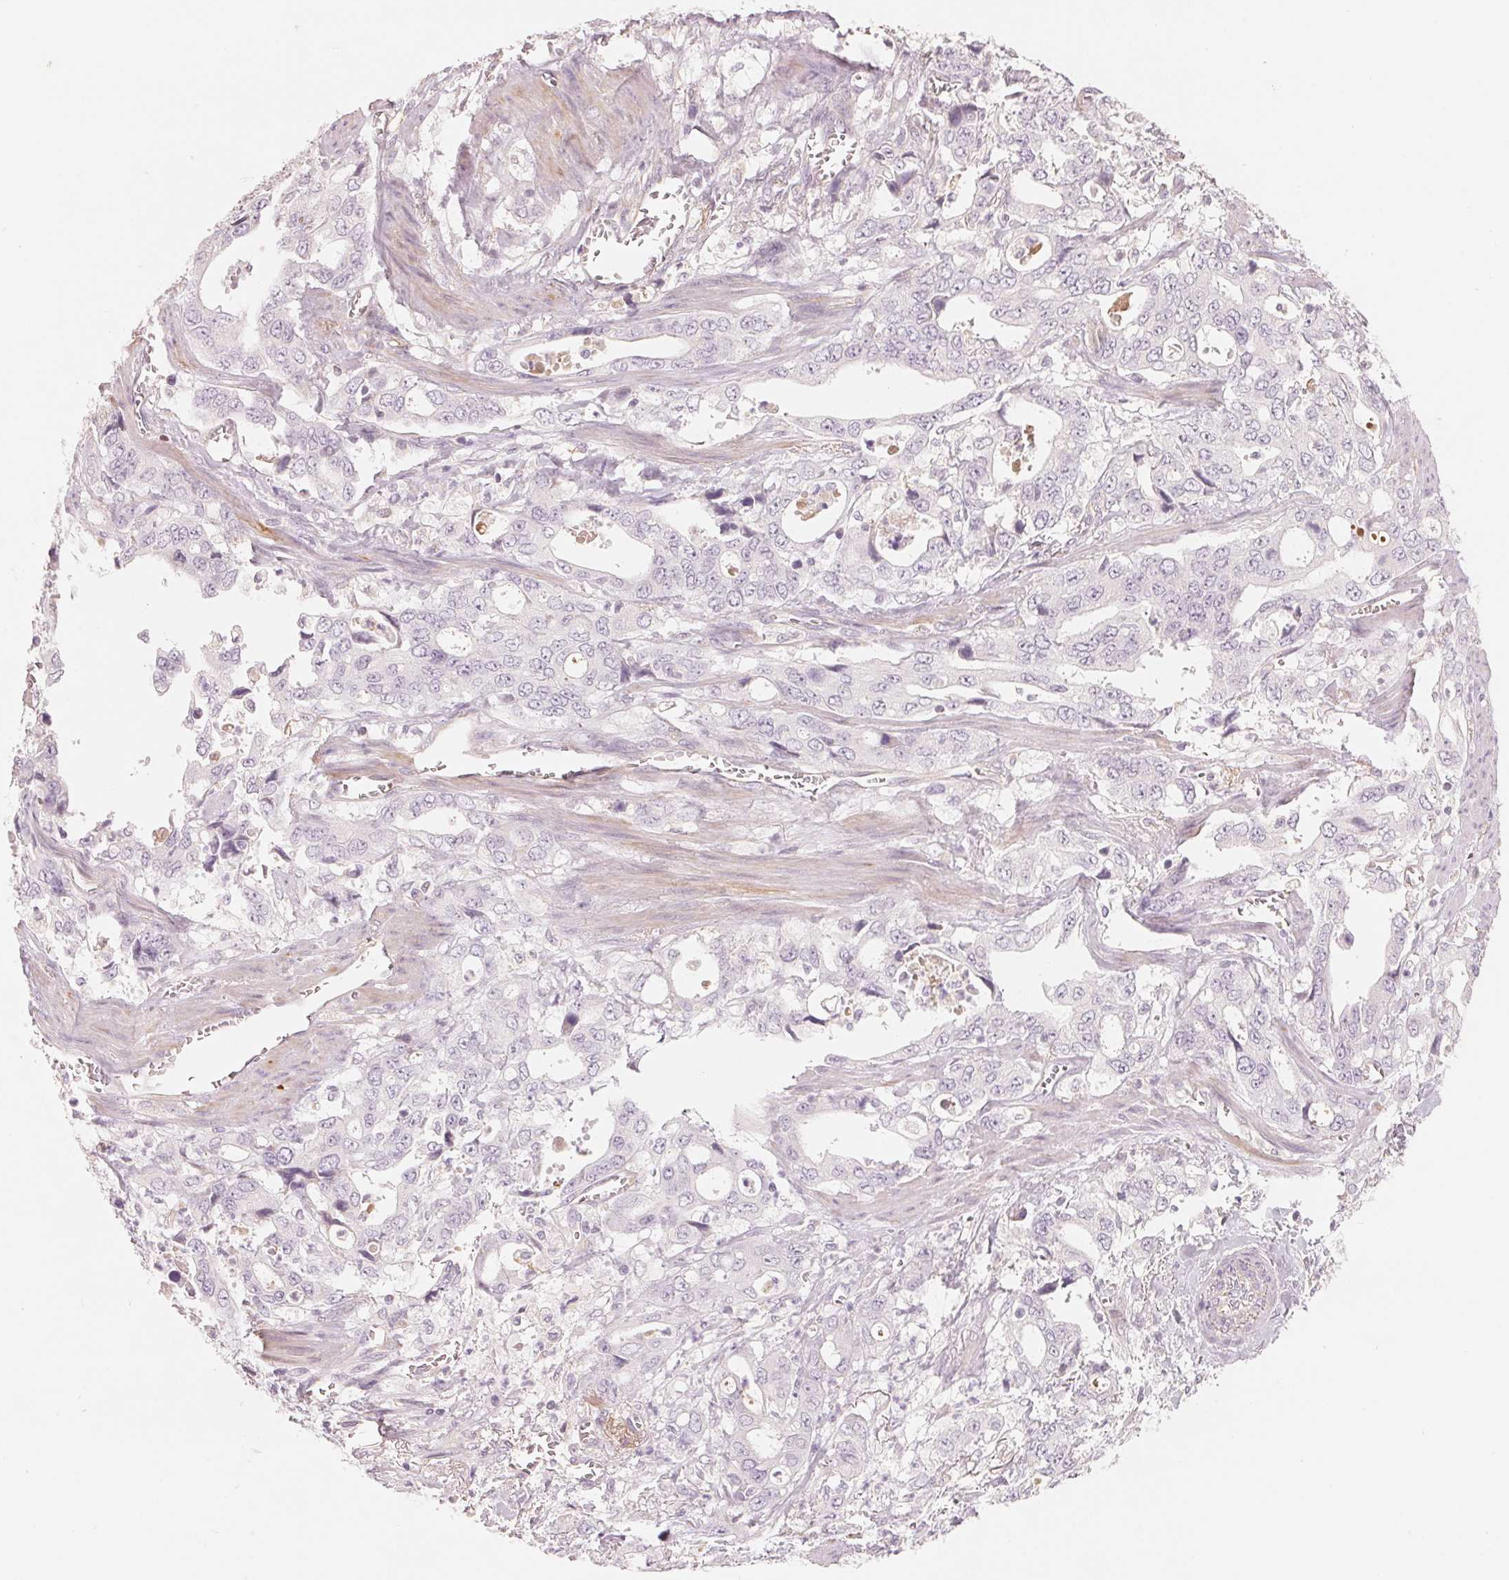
{"staining": {"intensity": "negative", "quantity": "none", "location": "none"}, "tissue": "stomach cancer", "cell_type": "Tumor cells", "image_type": "cancer", "snomed": [{"axis": "morphology", "description": "Adenocarcinoma, NOS"}, {"axis": "topography", "description": "Stomach, upper"}], "caption": "Tumor cells are negative for brown protein staining in stomach cancer (adenocarcinoma). (DAB (3,3'-diaminobenzidine) immunohistochemistry (IHC) visualized using brightfield microscopy, high magnification).", "gene": "CFHR2", "patient": {"sex": "male", "age": 74}}